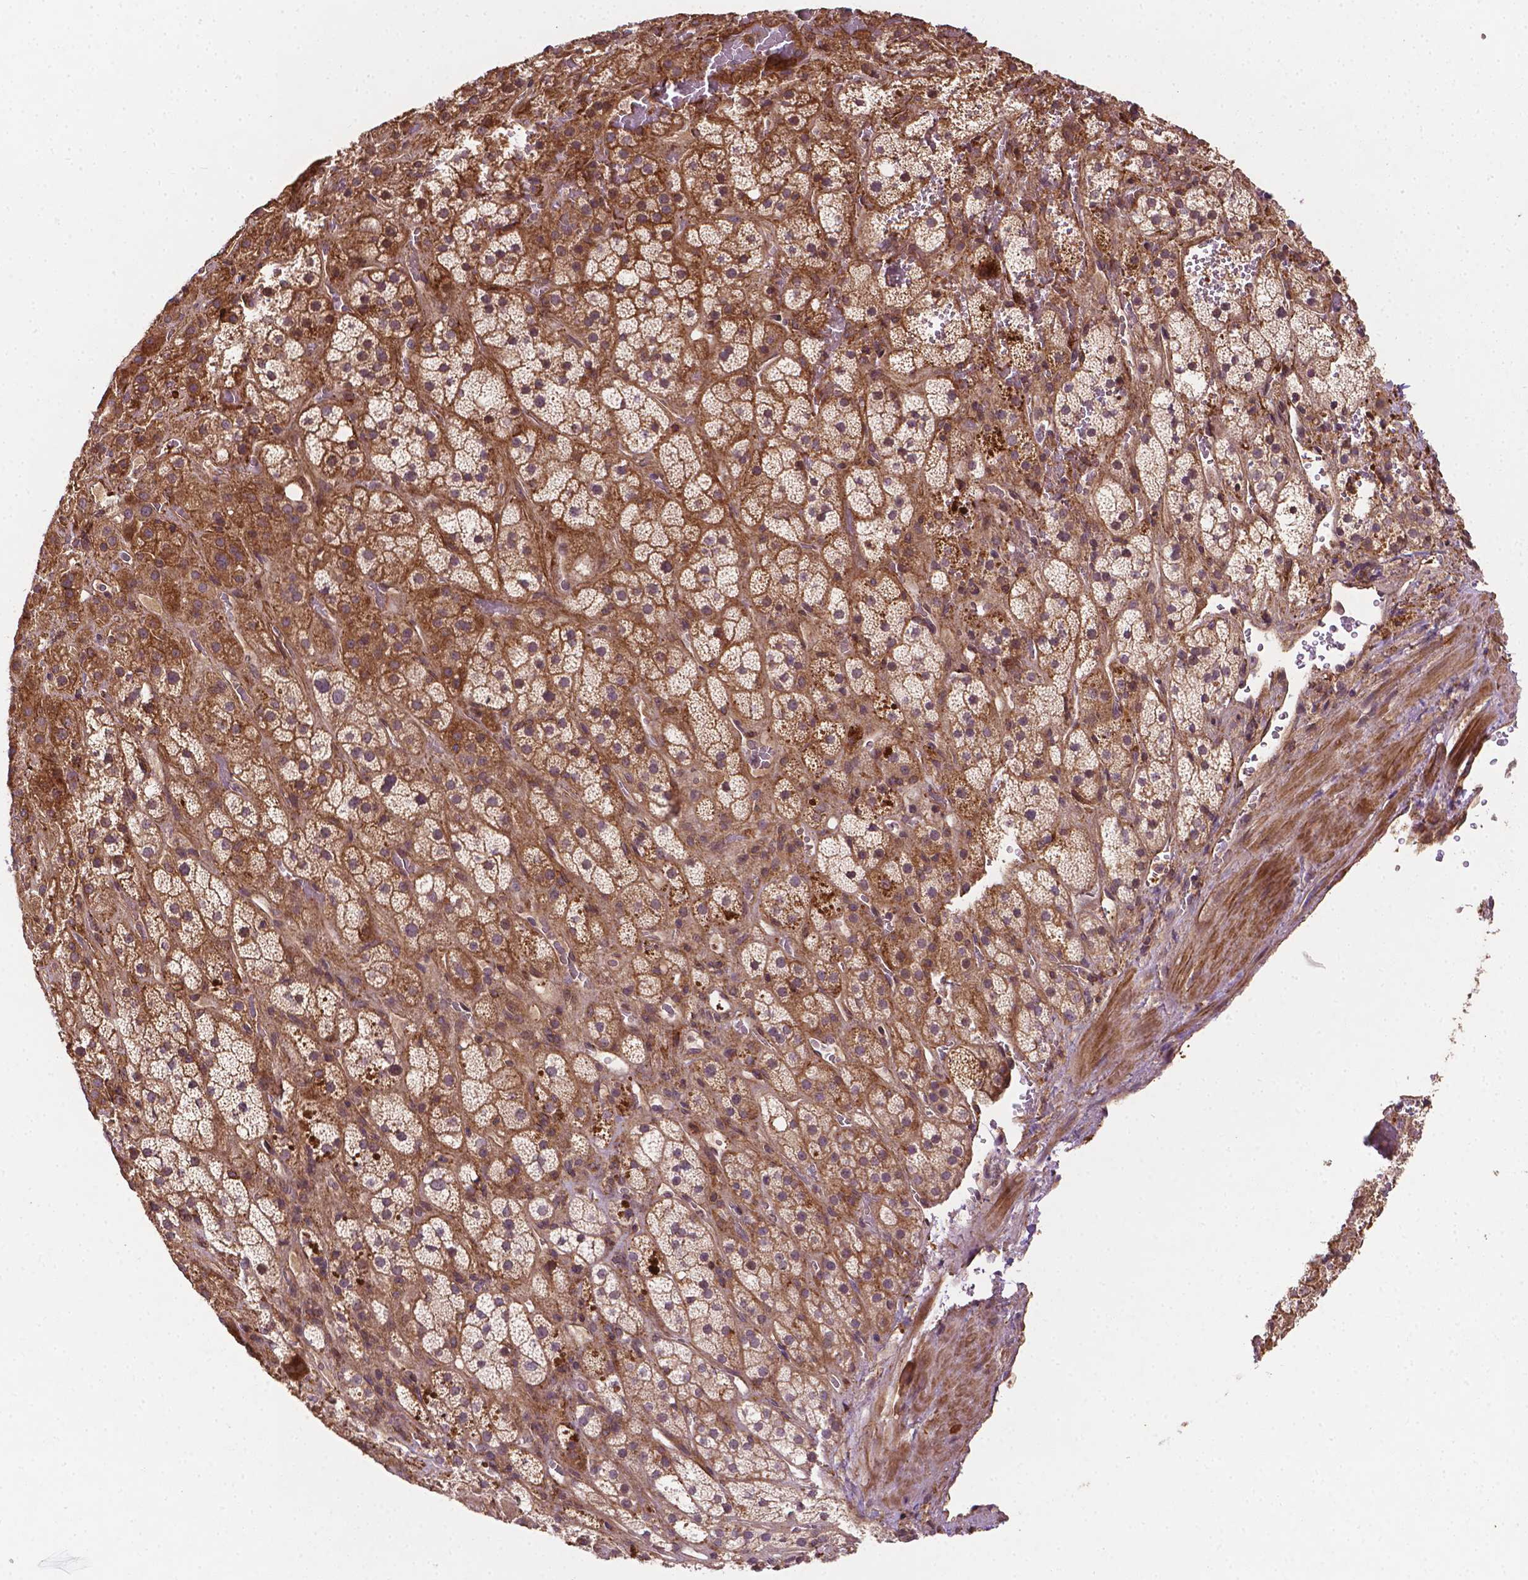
{"staining": {"intensity": "moderate", "quantity": ">75%", "location": "cytoplasmic/membranous"}, "tissue": "adrenal gland", "cell_type": "Glandular cells", "image_type": "normal", "snomed": [{"axis": "morphology", "description": "Normal tissue, NOS"}, {"axis": "topography", "description": "Adrenal gland"}], "caption": "Immunohistochemistry (IHC) (DAB (3,3'-diaminobenzidine)) staining of benign human adrenal gland exhibits moderate cytoplasmic/membranous protein expression in about >75% of glandular cells.", "gene": "ZMYND19", "patient": {"sex": "male", "age": 57}}